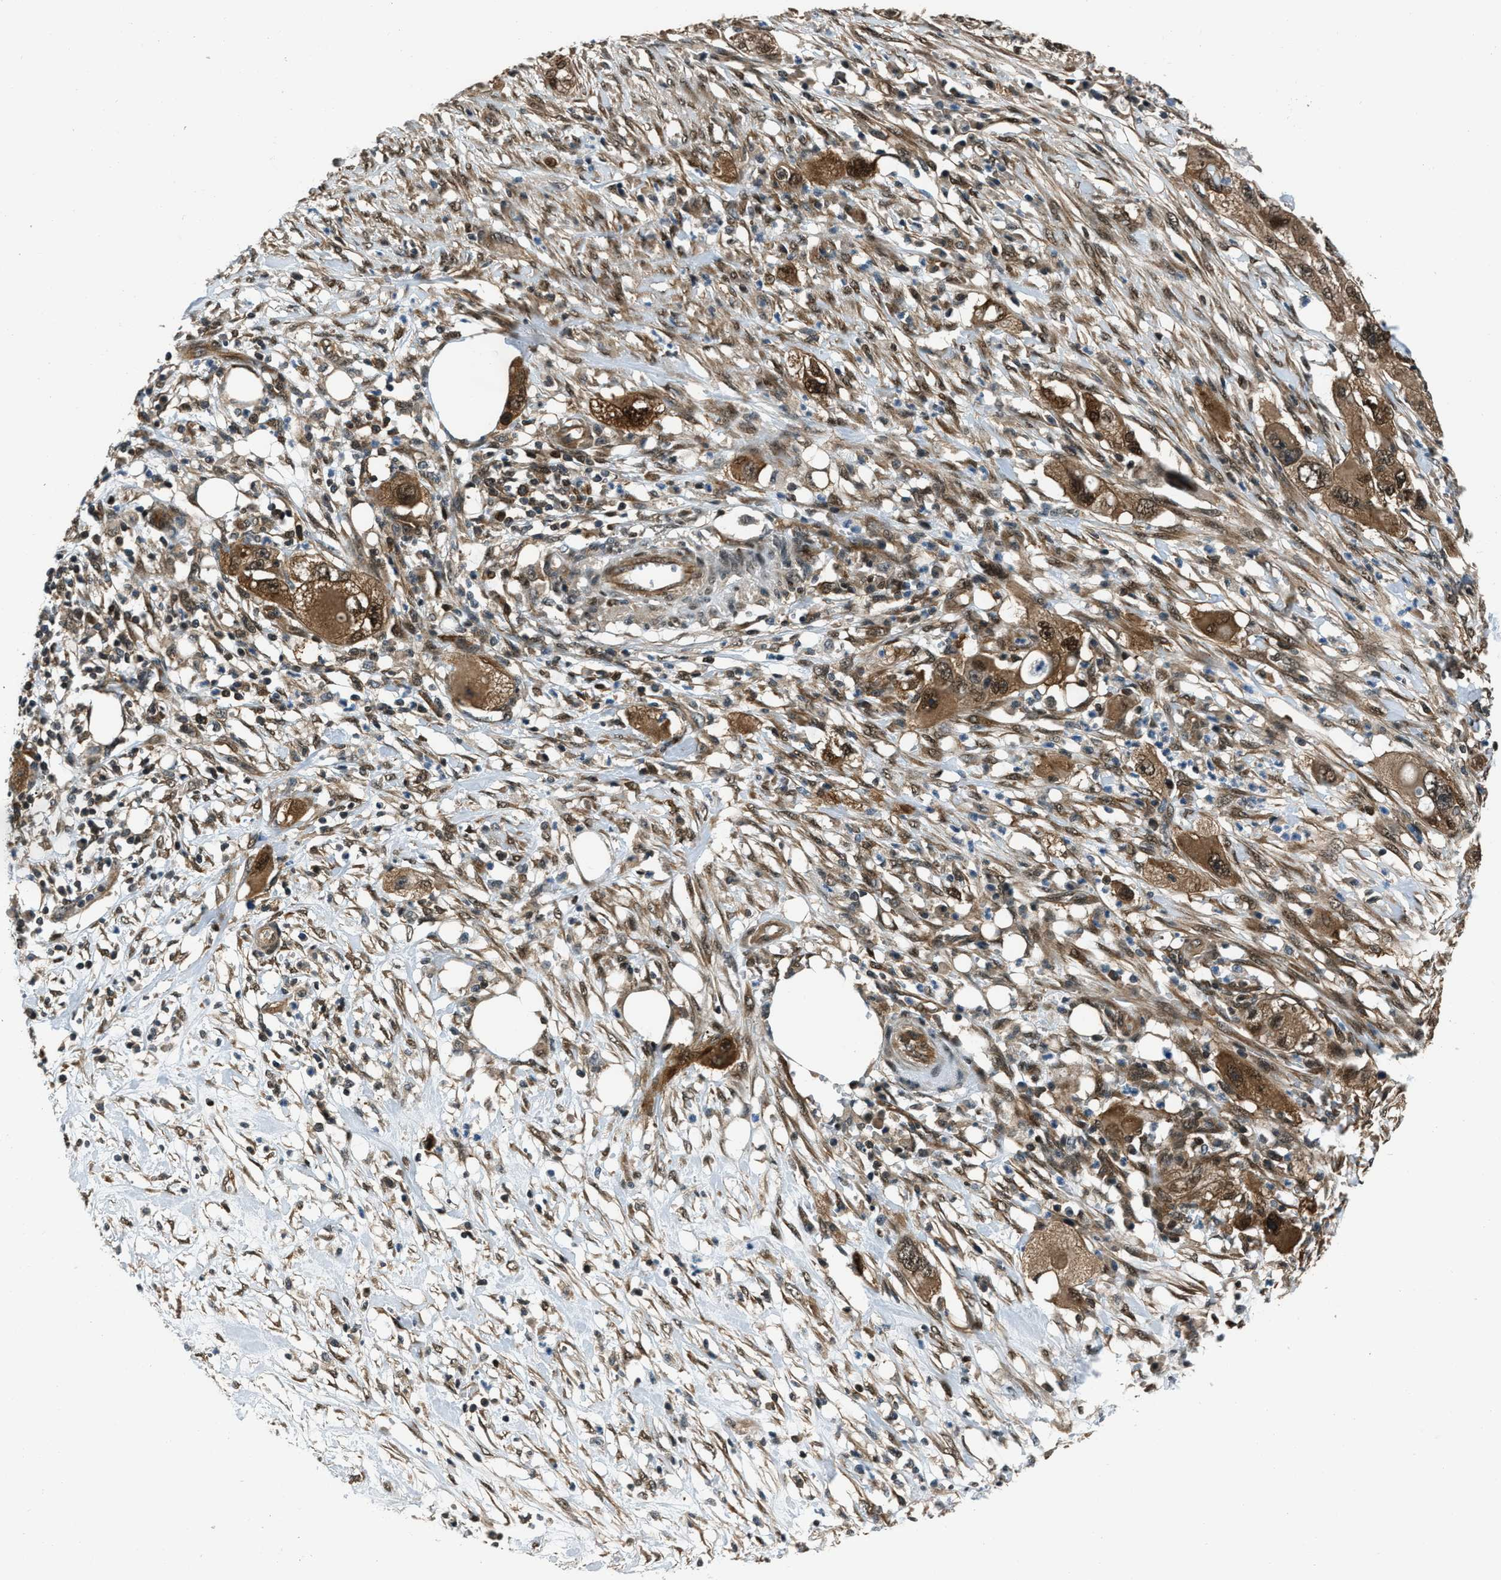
{"staining": {"intensity": "moderate", "quantity": ">75%", "location": "cytoplasmic/membranous,nuclear"}, "tissue": "pancreatic cancer", "cell_type": "Tumor cells", "image_type": "cancer", "snomed": [{"axis": "morphology", "description": "Adenocarcinoma, NOS"}, {"axis": "topography", "description": "Pancreas"}], "caption": "Immunohistochemical staining of human pancreatic cancer shows medium levels of moderate cytoplasmic/membranous and nuclear expression in approximately >75% of tumor cells.", "gene": "NUDCD3", "patient": {"sex": "female", "age": 78}}